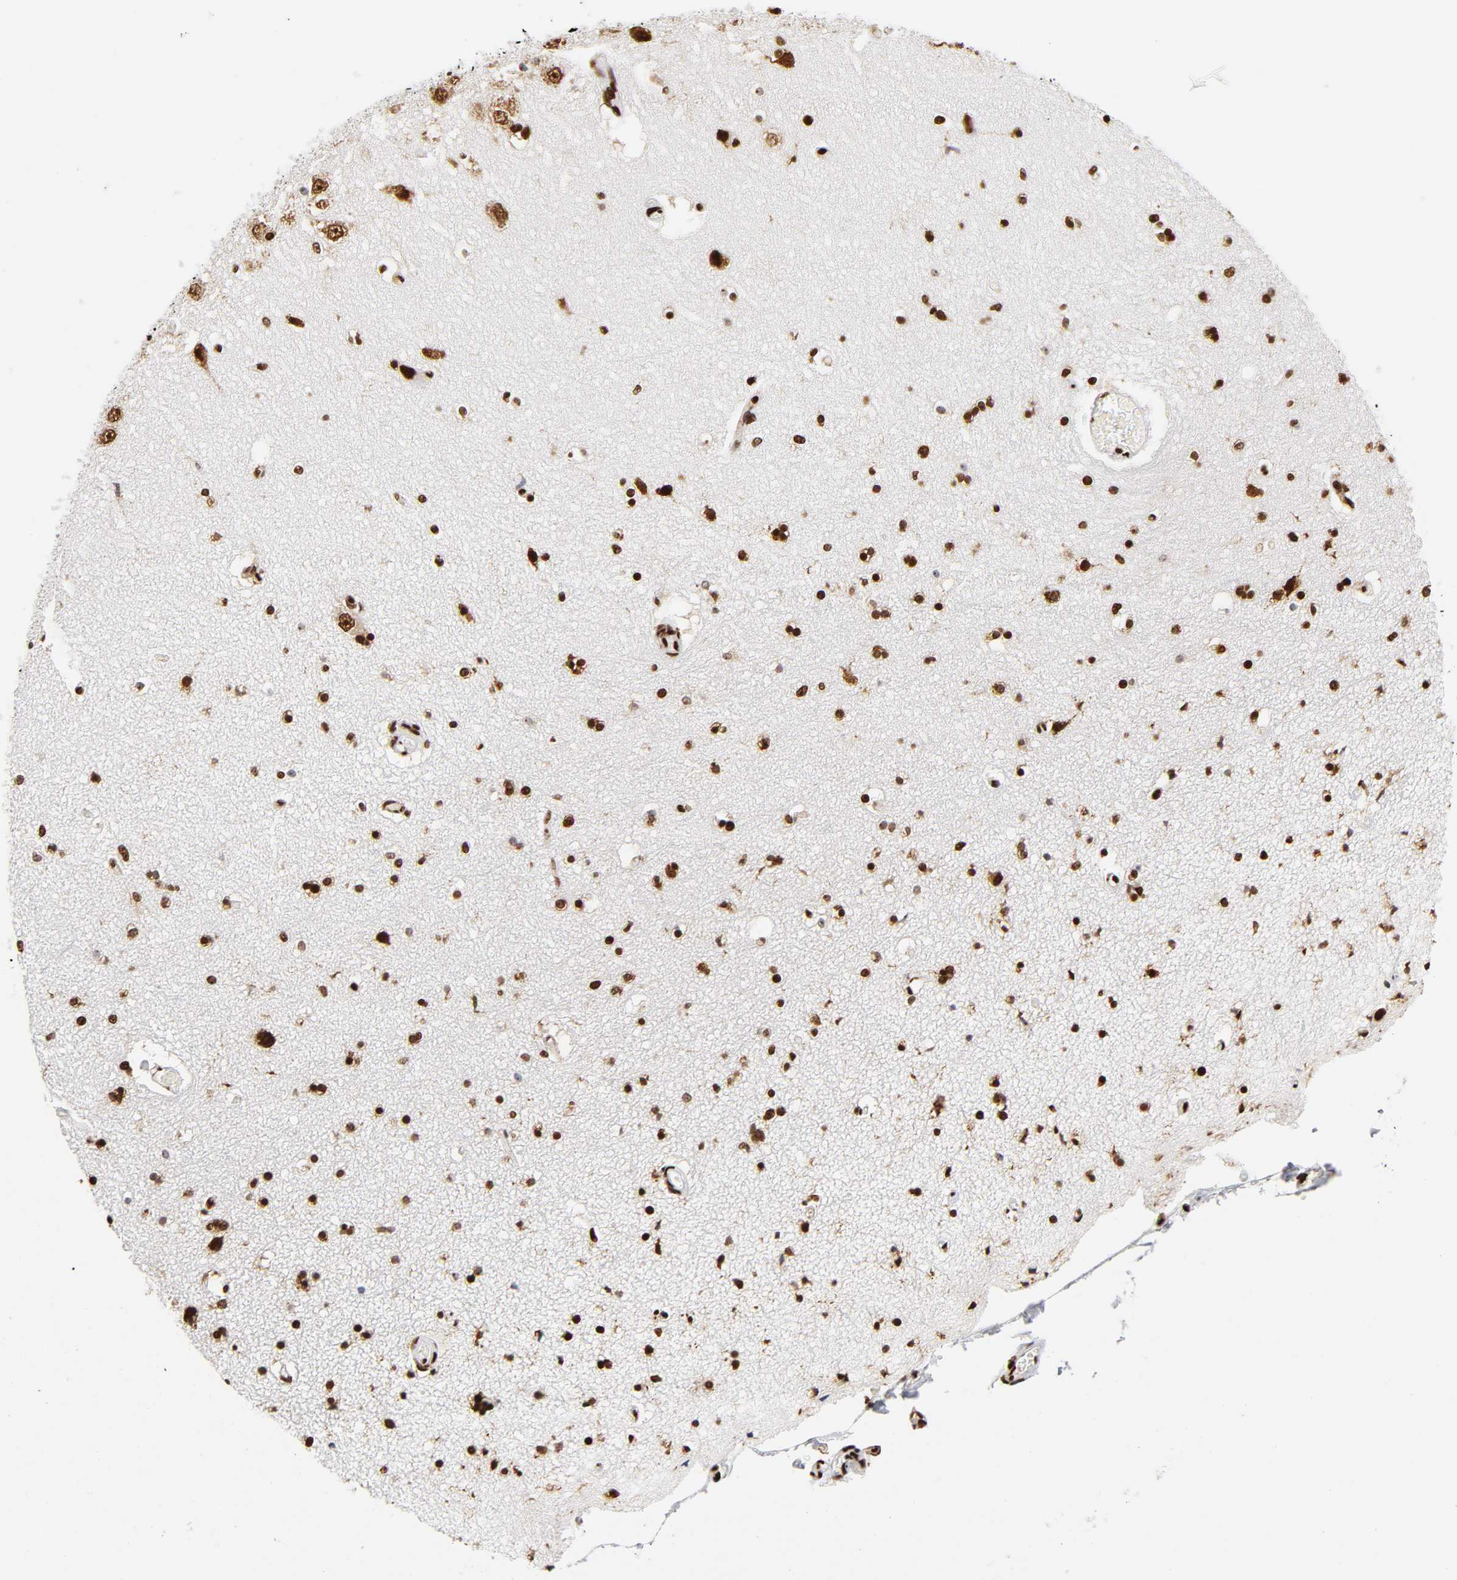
{"staining": {"intensity": "strong", "quantity": ">75%", "location": "nuclear"}, "tissue": "hippocampus", "cell_type": "Glial cells", "image_type": "normal", "snomed": [{"axis": "morphology", "description": "Normal tissue, NOS"}, {"axis": "topography", "description": "Hippocampus"}], "caption": "High-magnification brightfield microscopy of unremarkable hippocampus stained with DAB (3,3'-diaminobenzidine) (brown) and counterstained with hematoxylin (blue). glial cells exhibit strong nuclear staining is seen in approximately>75% of cells. The protein is shown in brown color, while the nuclei are stained blue.", "gene": "XRCC6", "patient": {"sex": "female", "age": 54}}